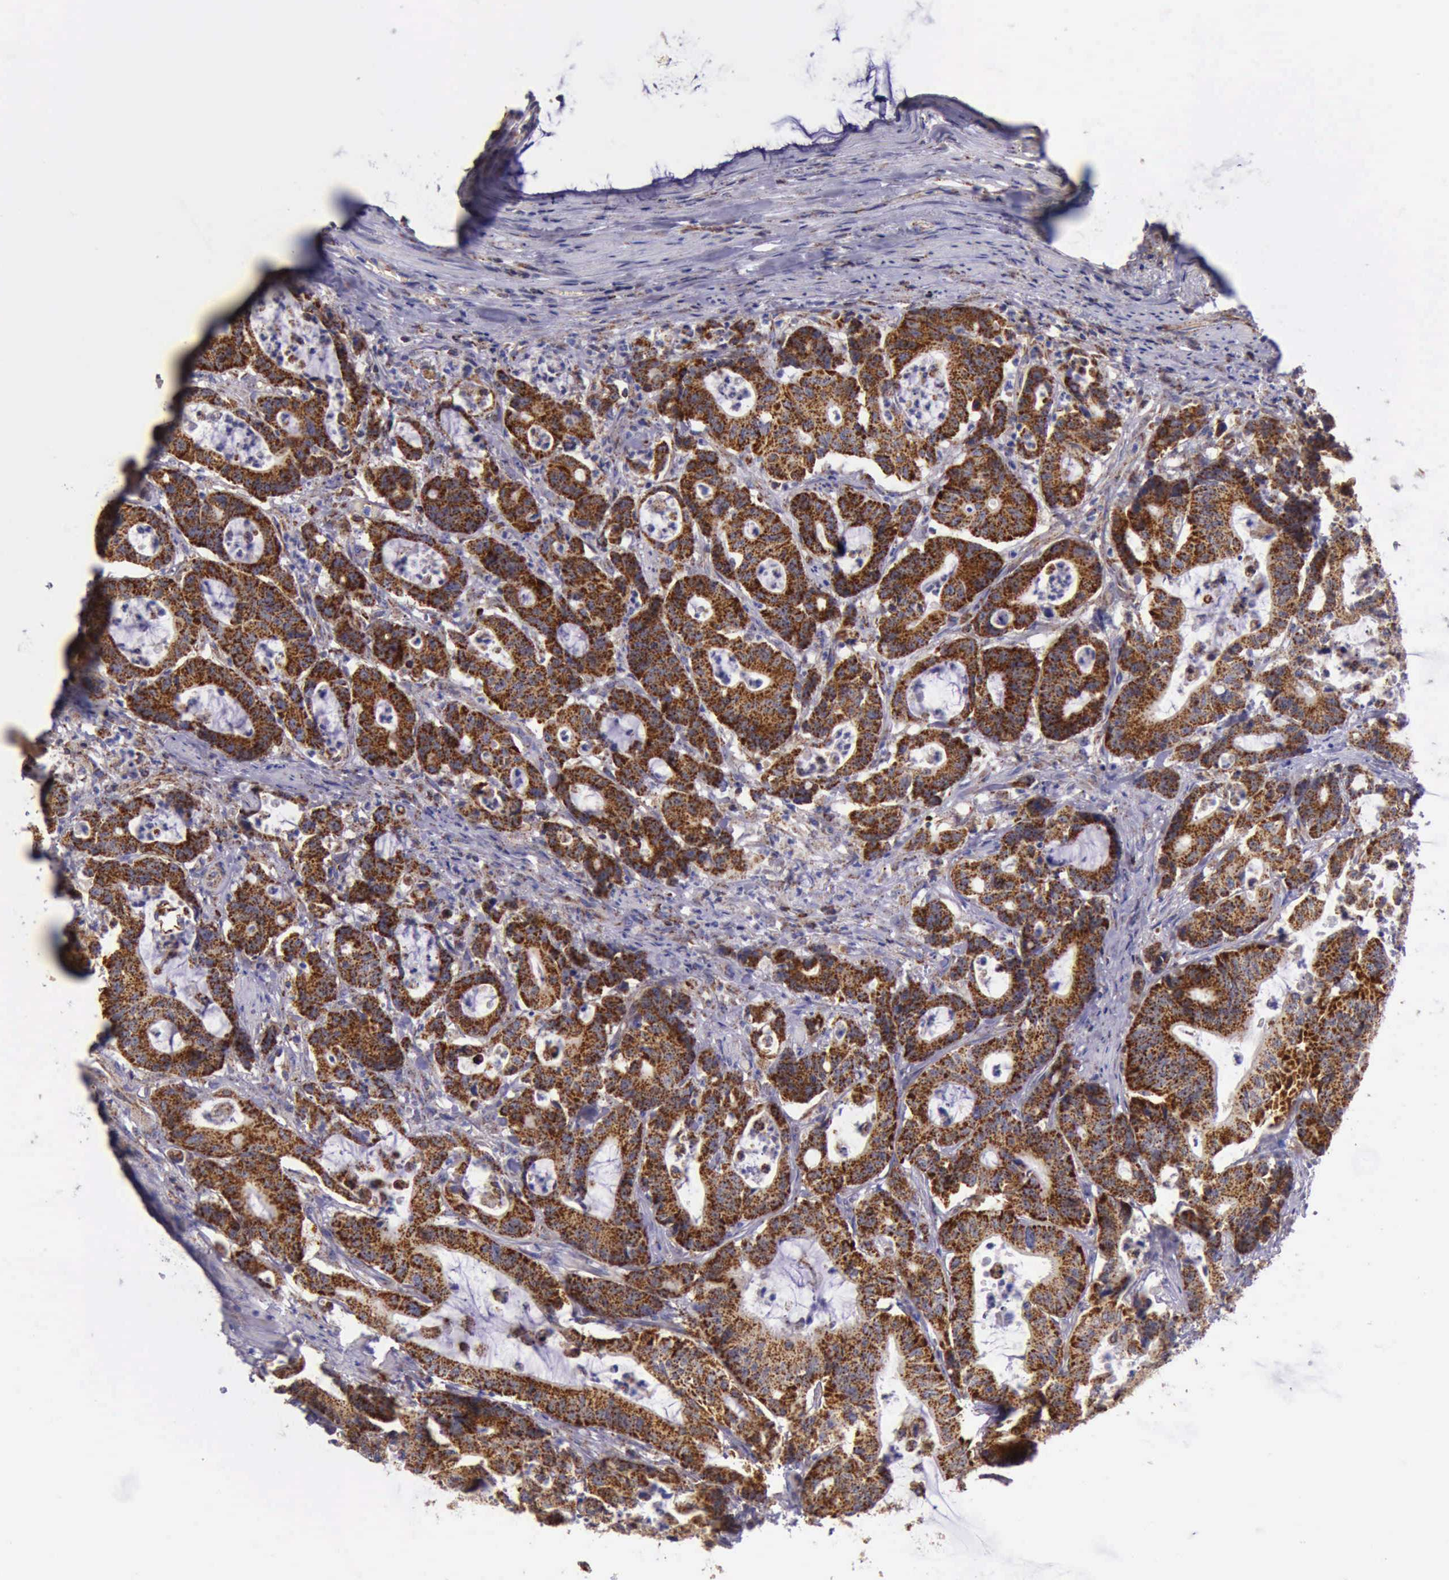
{"staining": {"intensity": "strong", "quantity": ">75%", "location": "cytoplasmic/membranous"}, "tissue": "colorectal cancer", "cell_type": "Tumor cells", "image_type": "cancer", "snomed": [{"axis": "morphology", "description": "Adenocarcinoma, NOS"}, {"axis": "topography", "description": "Colon"}], "caption": "Protein expression analysis of human colorectal adenocarcinoma reveals strong cytoplasmic/membranous expression in approximately >75% of tumor cells.", "gene": "TXN2", "patient": {"sex": "female", "age": 84}}